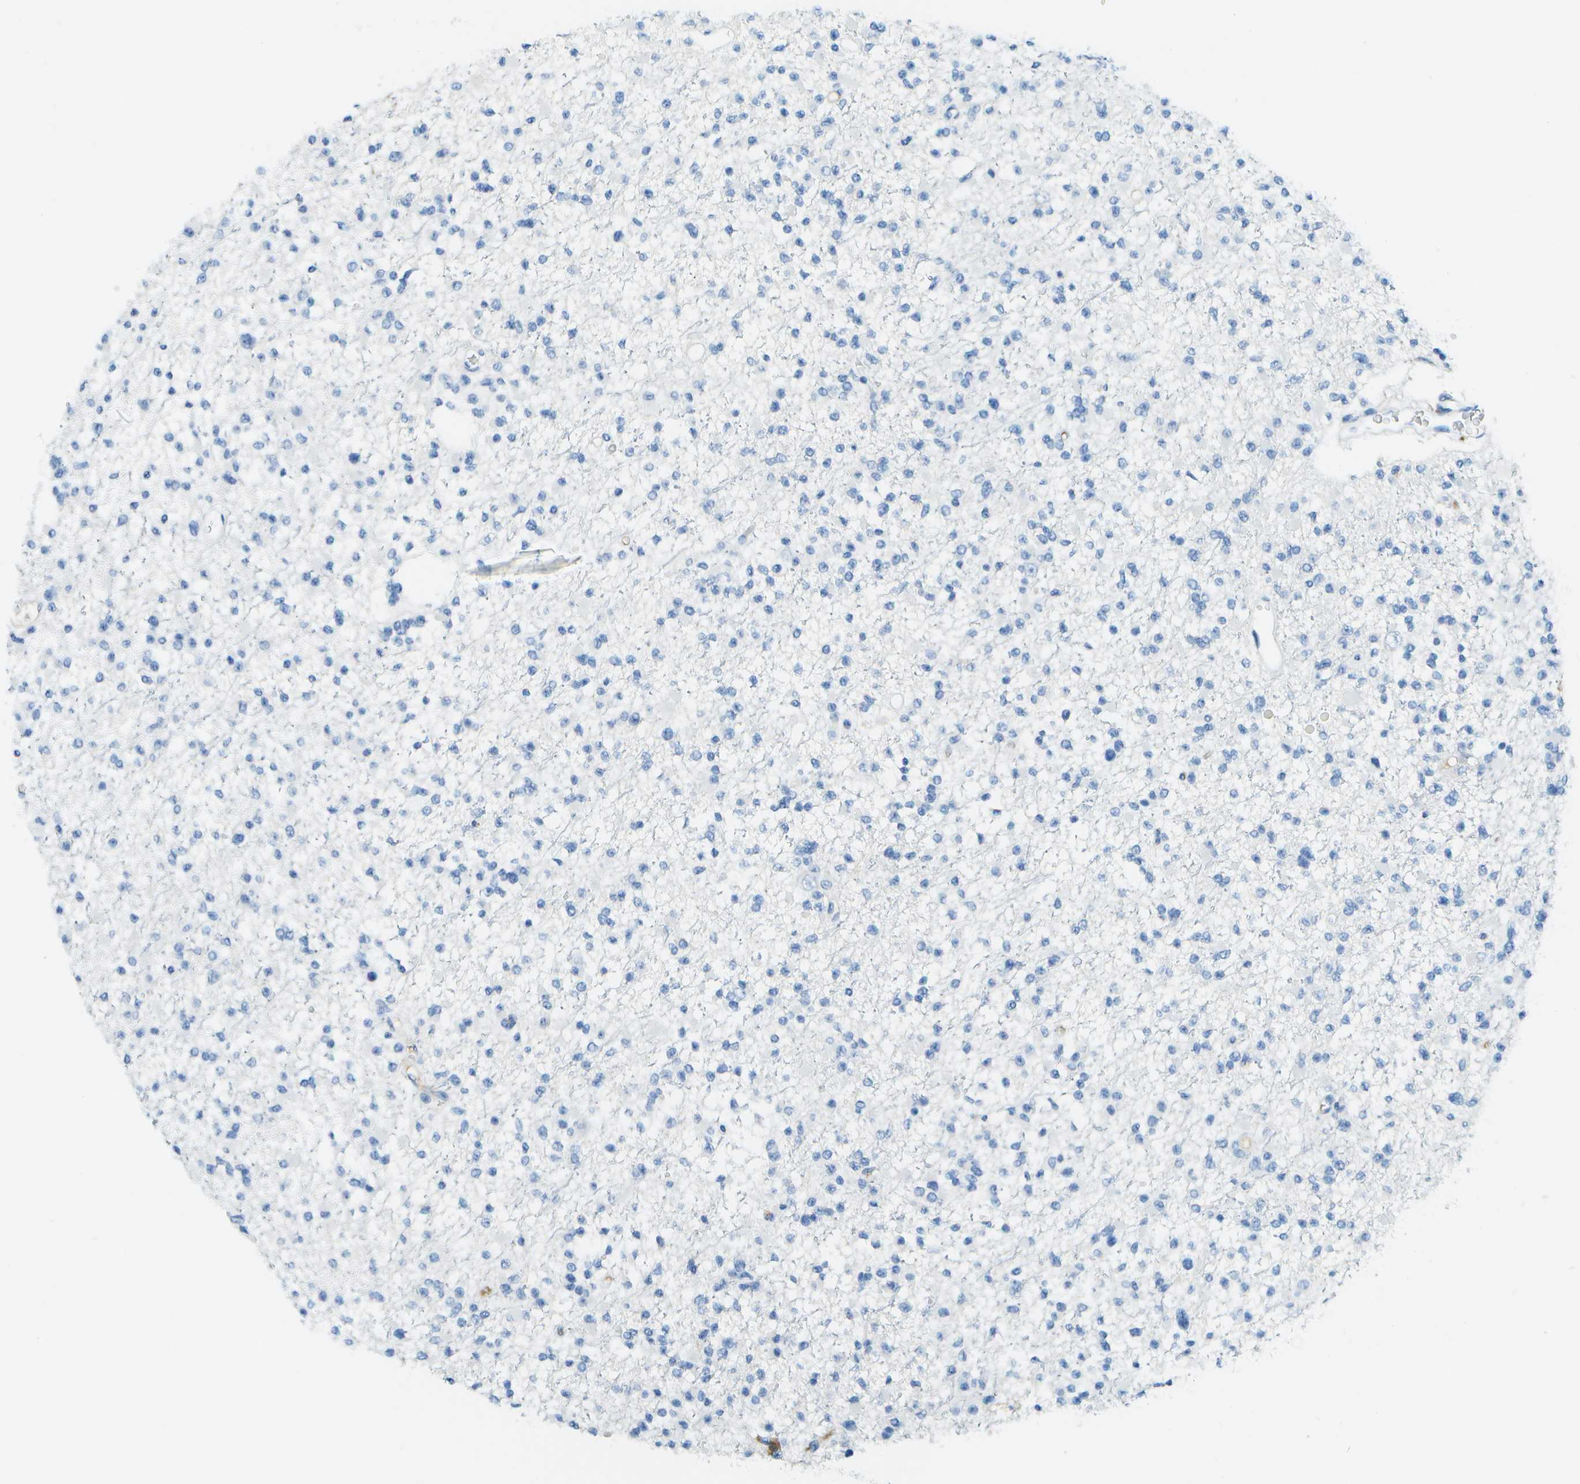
{"staining": {"intensity": "negative", "quantity": "none", "location": "none"}, "tissue": "glioma", "cell_type": "Tumor cells", "image_type": "cancer", "snomed": [{"axis": "morphology", "description": "Glioma, malignant, Low grade"}, {"axis": "topography", "description": "Brain"}], "caption": "This histopathology image is of malignant glioma (low-grade) stained with immunohistochemistry to label a protein in brown with the nuclei are counter-stained blue. There is no positivity in tumor cells.", "gene": "C1S", "patient": {"sex": "female", "age": 22}}